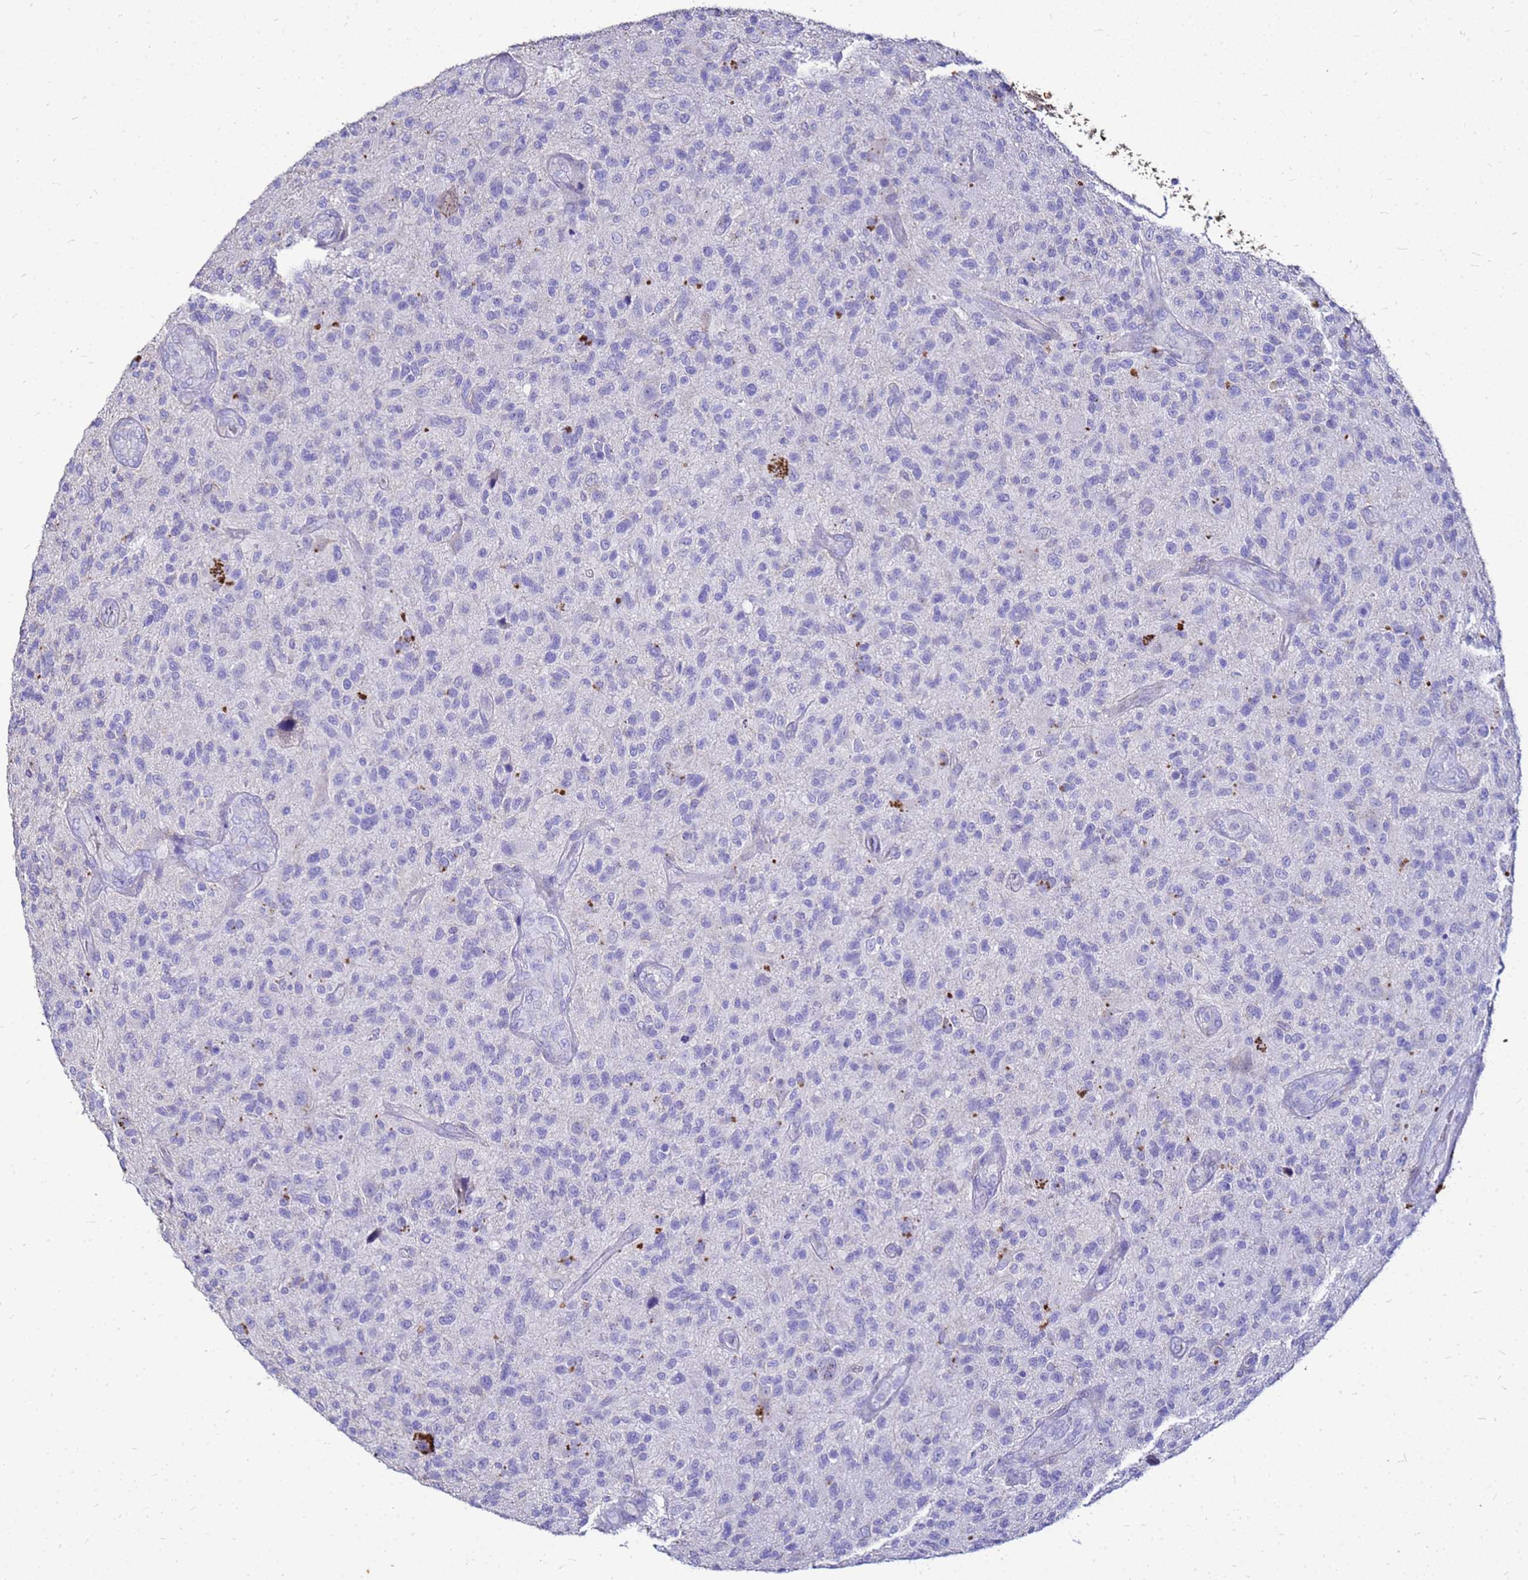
{"staining": {"intensity": "negative", "quantity": "none", "location": "none"}, "tissue": "glioma", "cell_type": "Tumor cells", "image_type": "cancer", "snomed": [{"axis": "morphology", "description": "Glioma, malignant, High grade"}, {"axis": "topography", "description": "Brain"}], "caption": "High magnification brightfield microscopy of malignant glioma (high-grade) stained with DAB (brown) and counterstained with hematoxylin (blue): tumor cells show no significant expression.", "gene": "S100A2", "patient": {"sex": "male", "age": 47}}